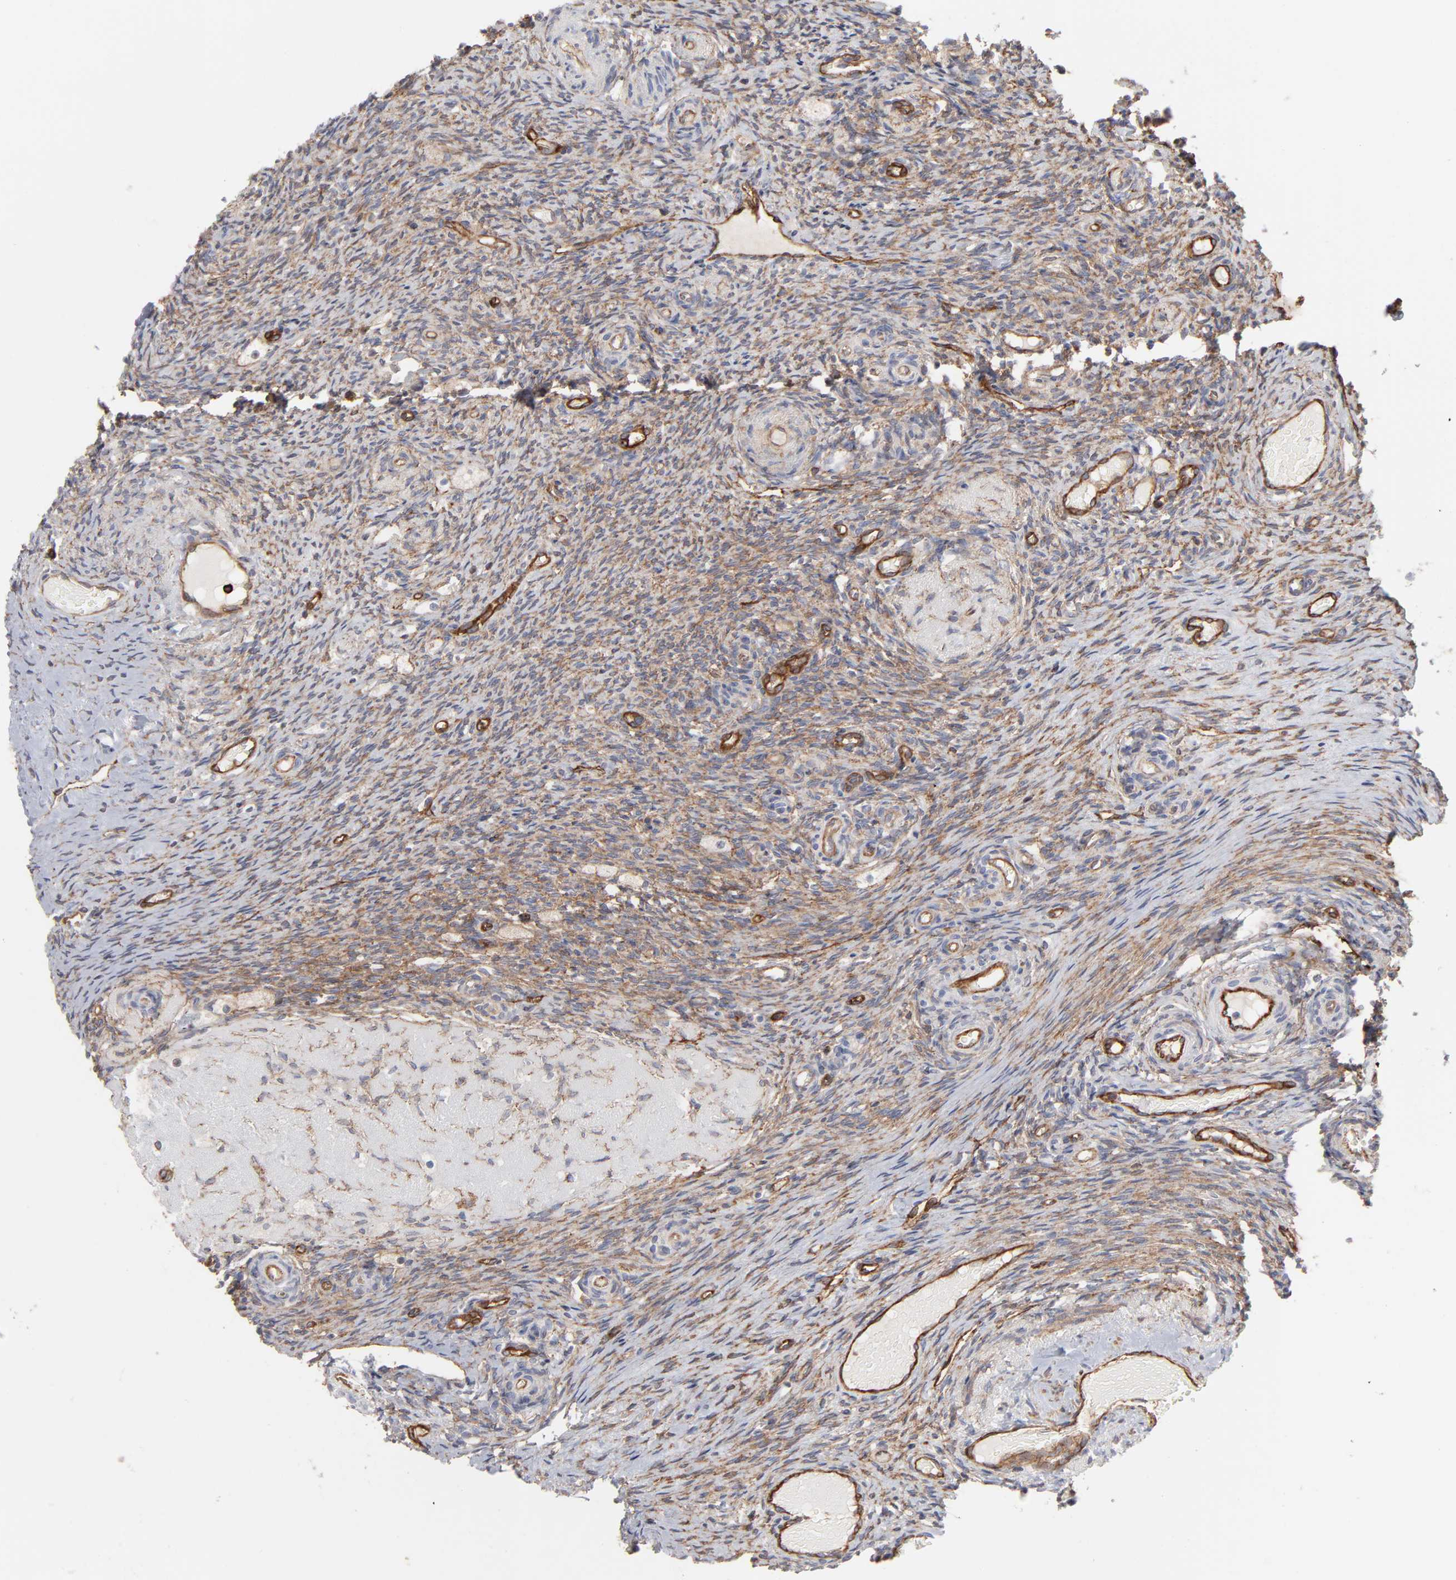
{"staining": {"intensity": "moderate", "quantity": ">75%", "location": "cytoplasmic/membranous"}, "tissue": "ovary", "cell_type": "Ovarian stroma cells", "image_type": "normal", "snomed": [{"axis": "morphology", "description": "Normal tissue, NOS"}, {"axis": "topography", "description": "Ovary"}], "caption": "Immunohistochemistry (IHC) of benign ovary reveals medium levels of moderate cytoplasmic/membranous expression in approximately >75% of ovarian stroma cells. (IHC, brightfield microscopy, high magnification).", "gene": "PXN", "patient": {"sex": "female", "age": 60}}